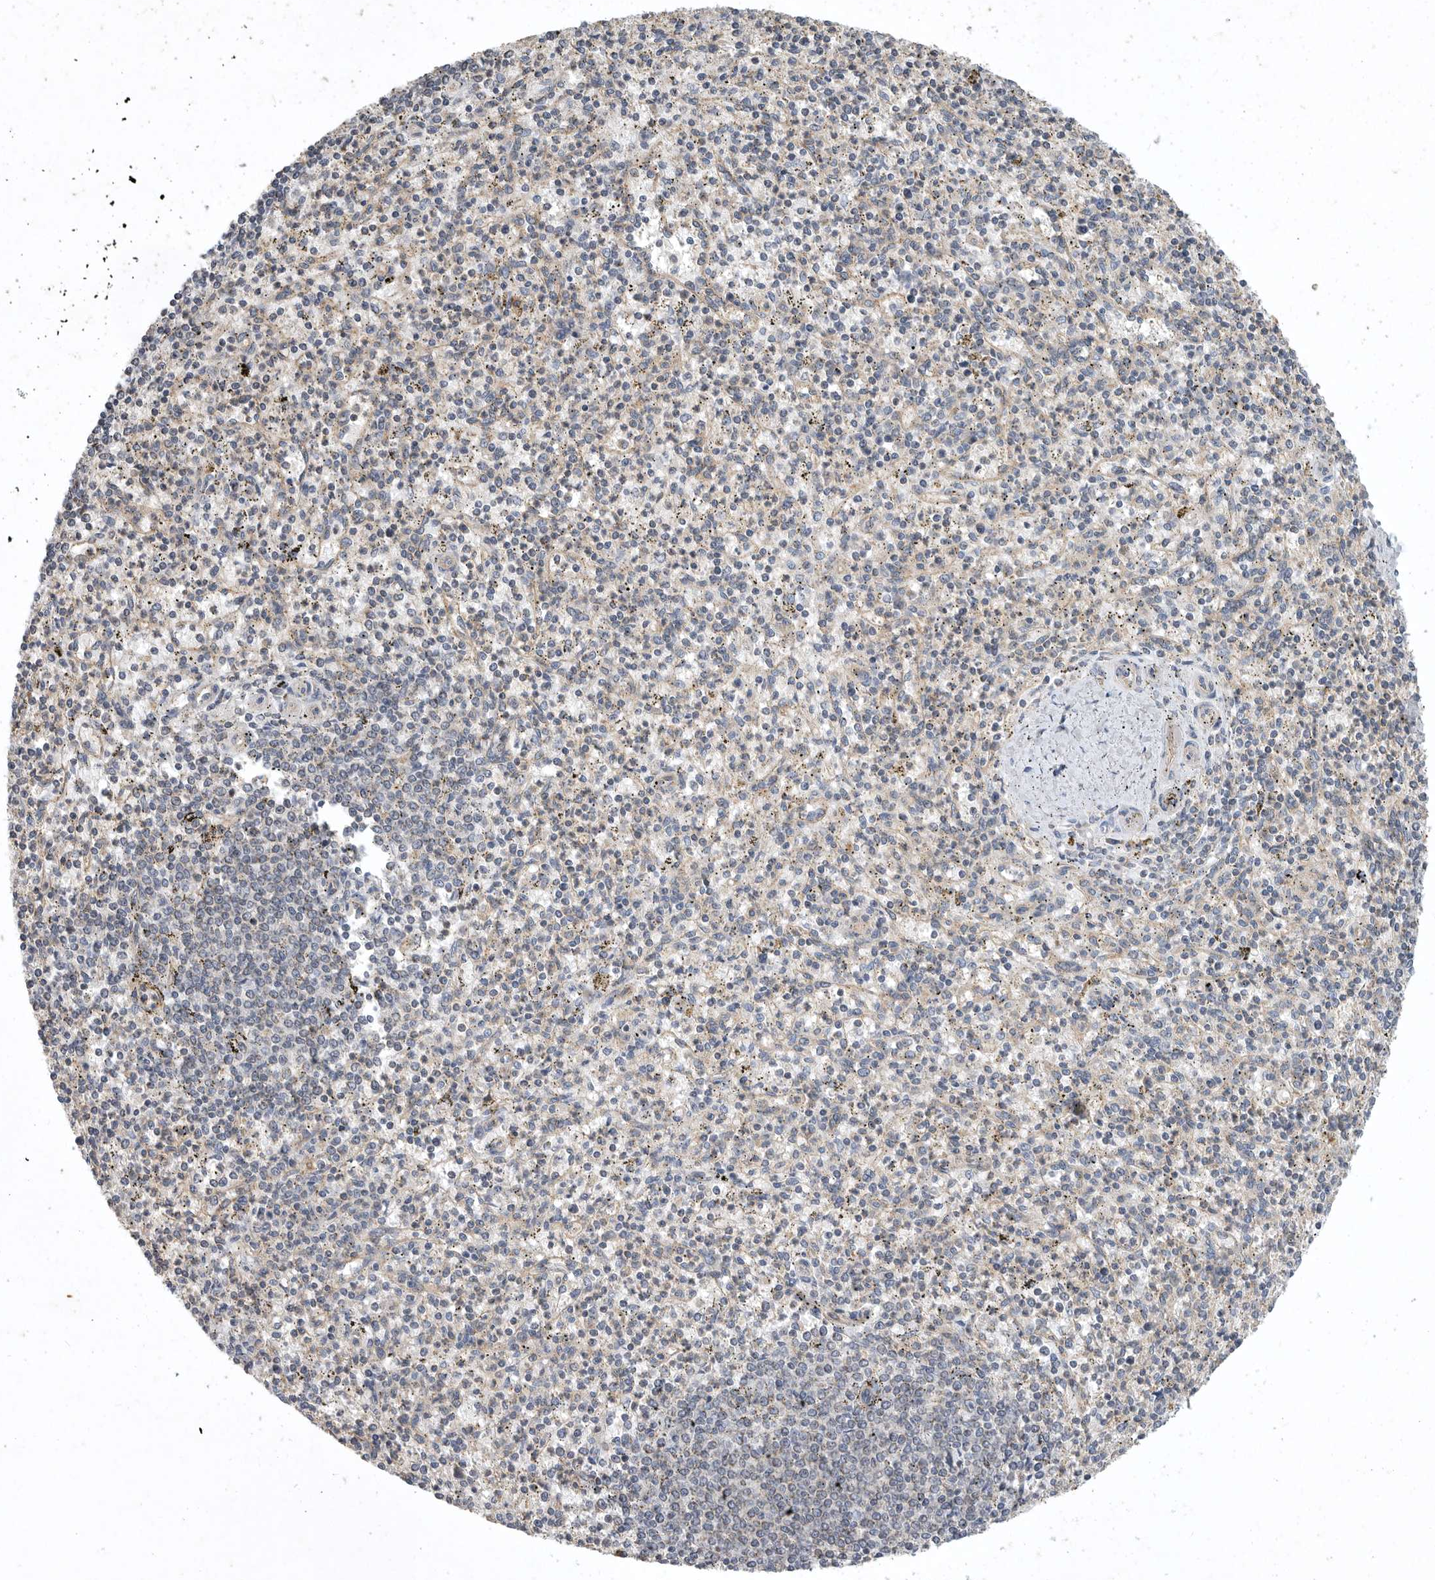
{"staining": {"intensity": "negative", "quantity": "none", "location": "none"}, "tissue": "spleen", "cell_type": "Cells in red pulp", "image_type": "normal", "snomed": [{"axis": "morphology", "description": "Normal tissue, NOS"}, {"axis": "topography", "description": "Spleen"}], "caption": "This histopathology image is of benign spleen stained with IHC to label a protein in brown with the nuclei are counter-stained blue. There is no staining in cells in red pulp. (DAB (3,3'-diaminobenzidine) immunohistochemistry with hematoxylin counter stain).", "gene": "MLPH", "patient": {"sex": "male", "age": 72}}